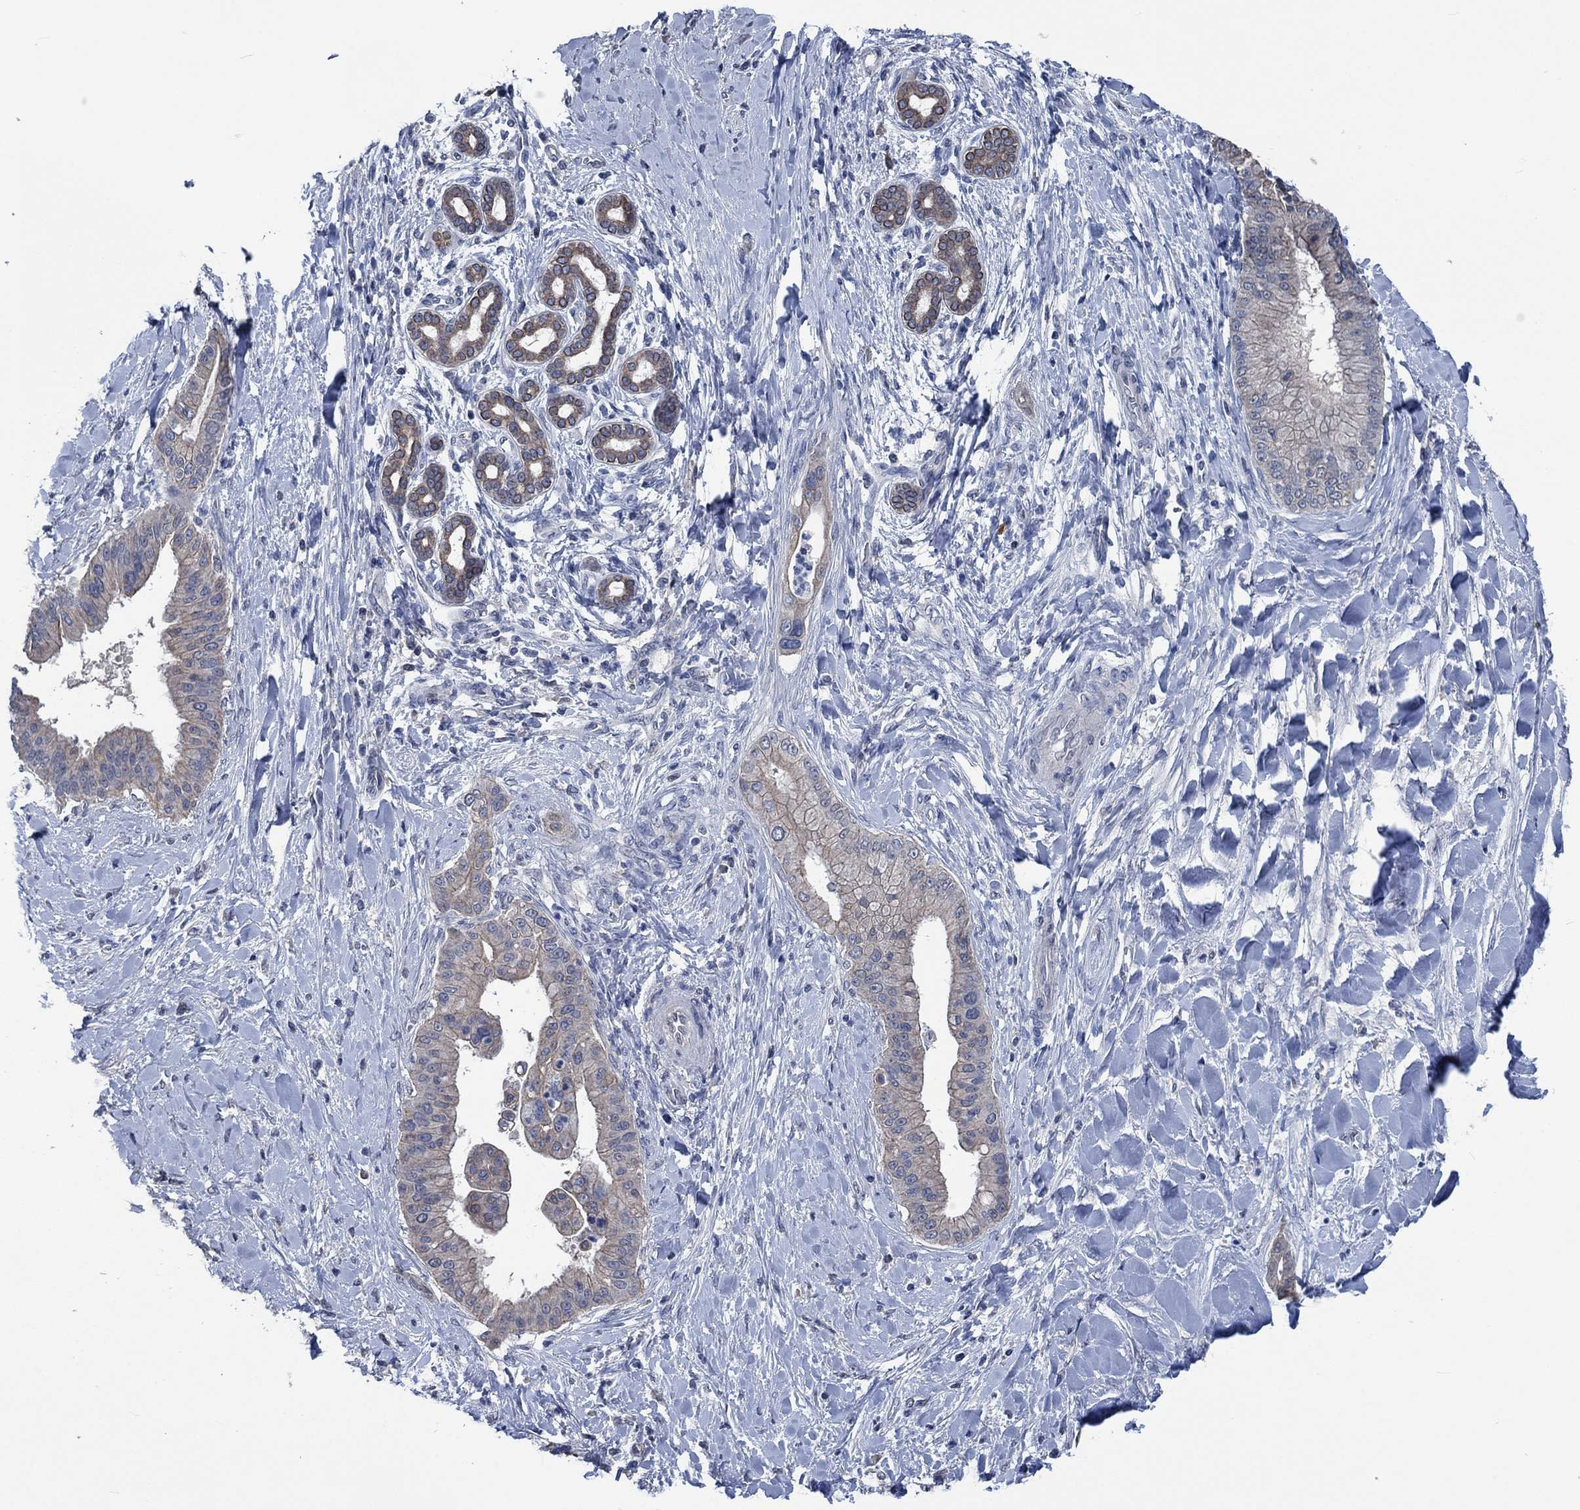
{"staining": {"intensity": "moderate", "quantity": "<25%", "location": "cytoplasmic/membranous"}, "tissue": "liver cancer", "cell_type": "Tumor cells", "image_type": "cancer", "snomed": [{"axis": "morphology", "description": "Cholangiocarcinoma"}, {"axis": "topography", "description": "Liver"}], "caption": "Liver cholangiocarcinoma tissue shows moderate cytoplasmic/membranous staining in about <25% of tumor cells, visualized by immunohistochemistry. The staining was performed using DAB (3,3'-diaminobenzidine) to visualize the protein expression in brown, while the nuclei were stained in blue with hematoxylin (Magnification: 20x).", "gene": "OBSCN", "patient": {"sex": "female", "age": 54}}